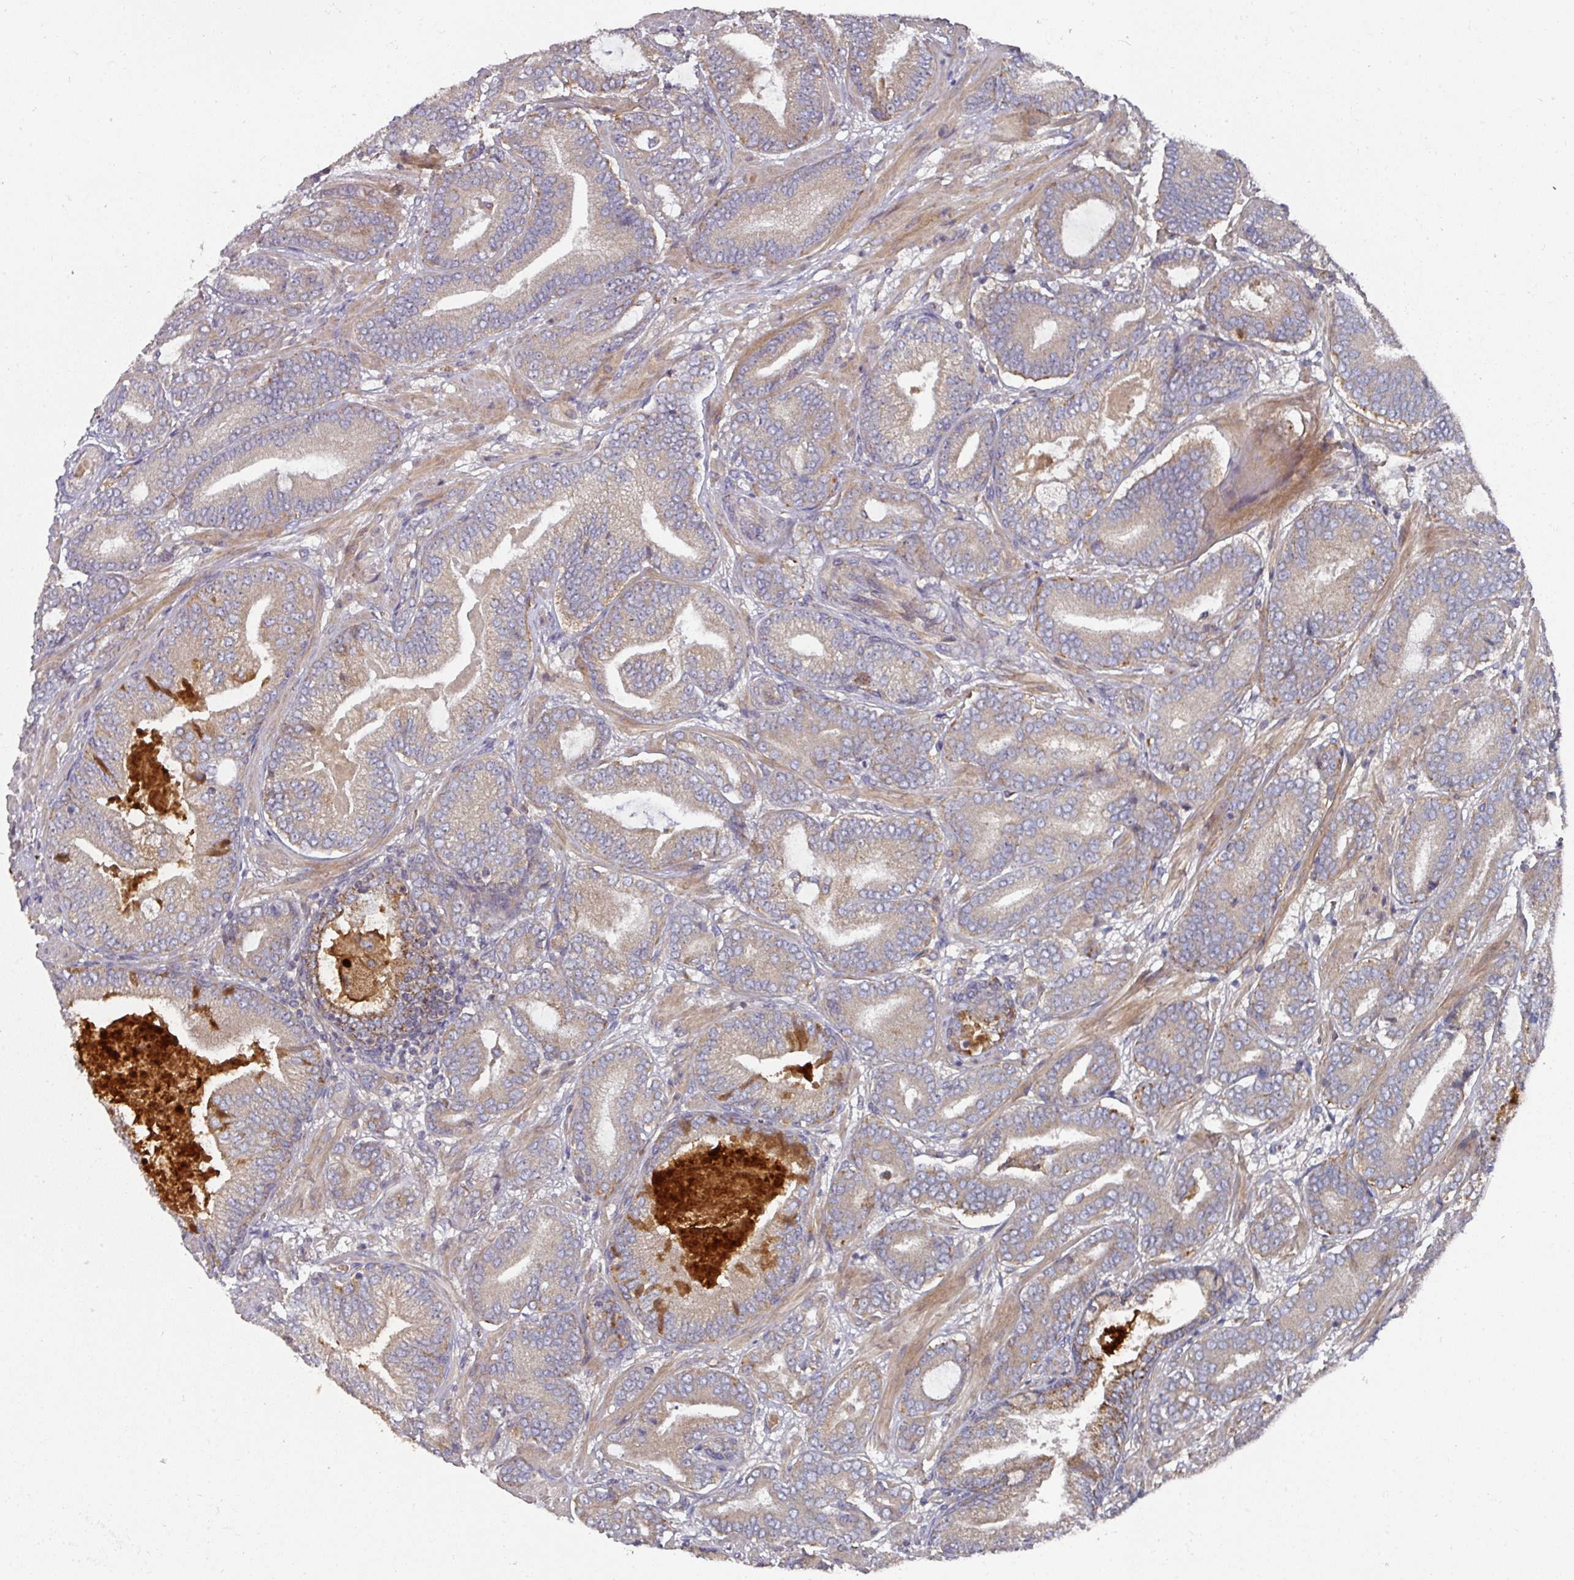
{"staining": {"intensity": "weak", "quantity": ">75%", "location": "cytoplasmic/membranous"}, "tissue": "prostate cancer", "cell_type": "Tumor cells", "image_type": "cancer", "snomed": [{"axis": "morphology", "description": "Adenocarcinoma, Low grade"}, {"axis": "topography", "description": "Prostate and seminal vesicle, NOS"}], "caption": "Adenocarcinoma (low-grade) (prostate) stained for a protein reveals weak cytoplasmic/membranous positivity in tumor cells. Nuclei are stained in blue.", "gene": "DNAJC7", "patient": {"sex": "male", "age": 61}}